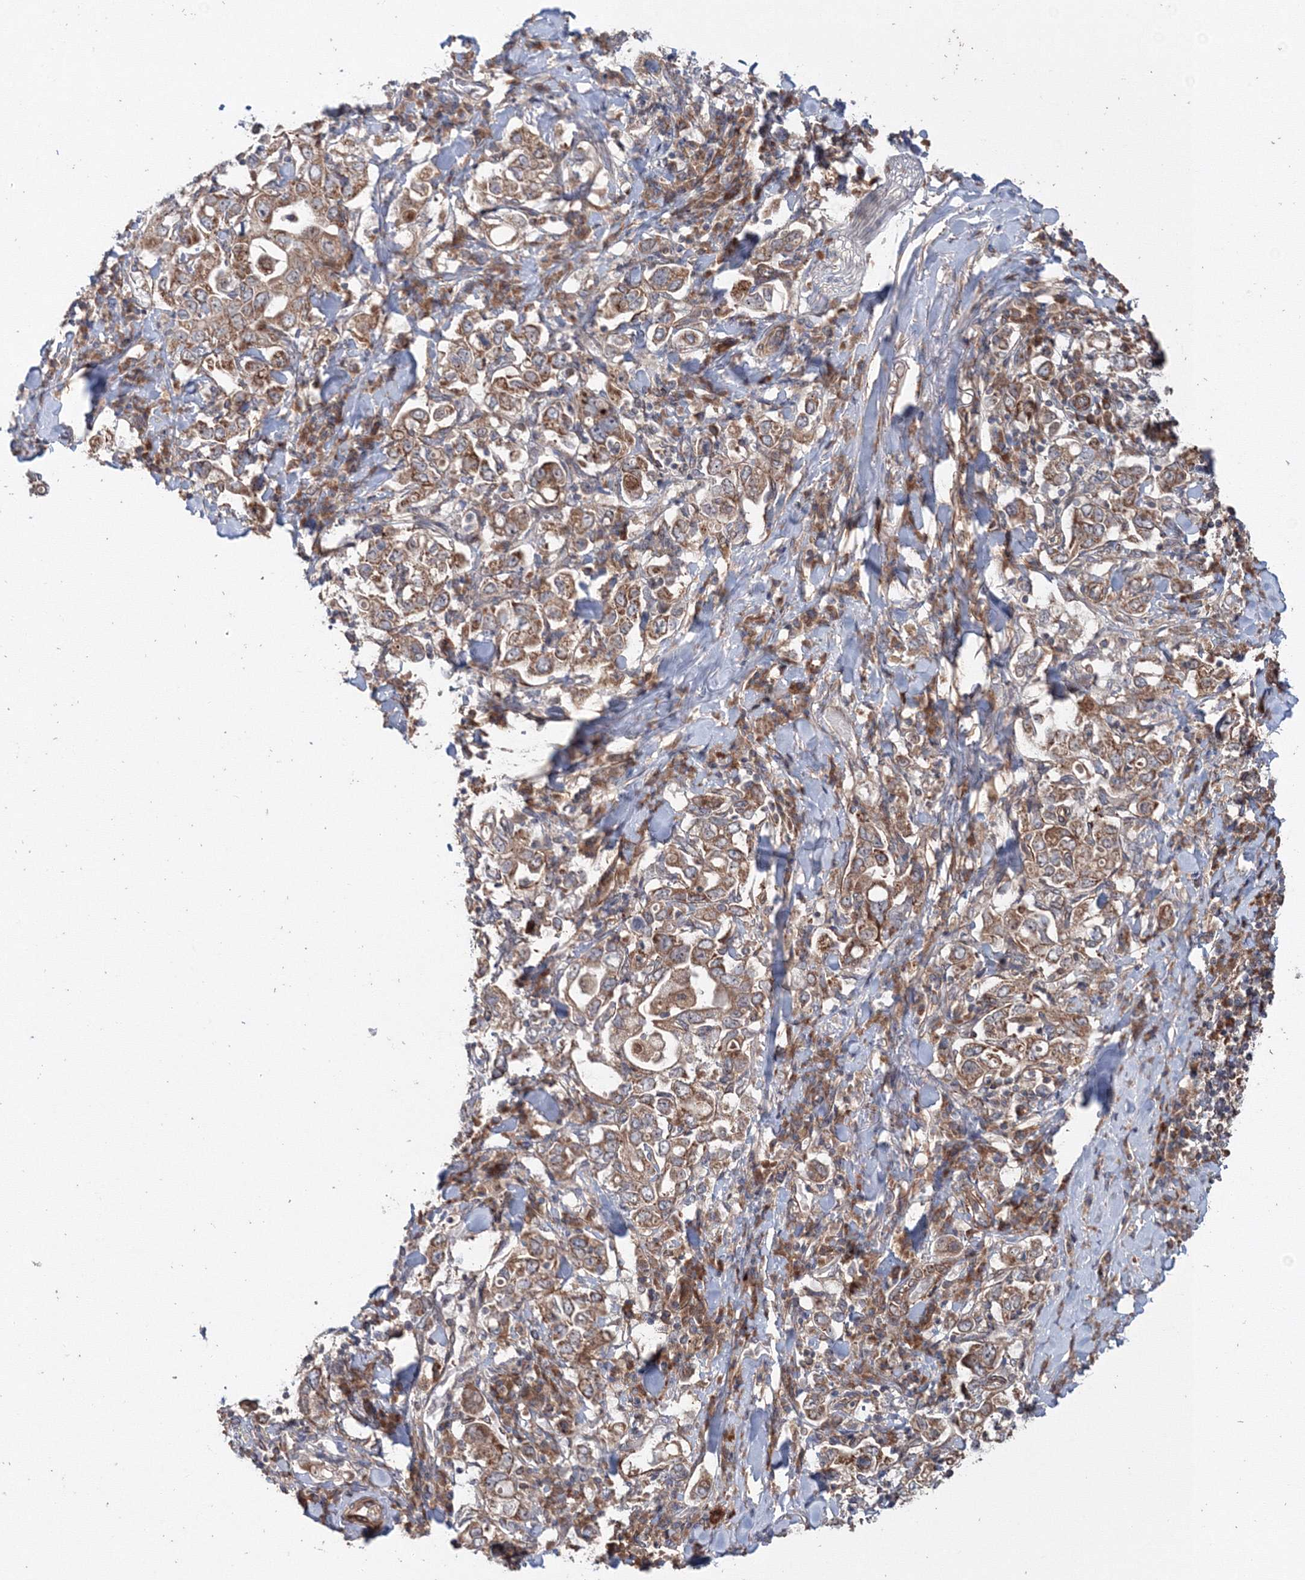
{"staining": {"intensity": "moderate", "quantity": ">75%", "location": "cytoplasmic/membranous"}, "tissue": "stomach cancer", "cell_type": "Tumor cells", "image_type": "cancer", "snomed": [{"axis": "morphology", "description": "Adenocarcinoma, NOS"}, {"axis": "topography", "description": "Stomach, upper"}], "caption": "Adenocarcinoma (stomach) stained with DAB immunohistochemistry exhibits medium levels of moderate cytoplasmic/membranous staining in about >75% of tumor cells.", "gene": "NOA1", "patient": {"sex": "male", "age": 62}}